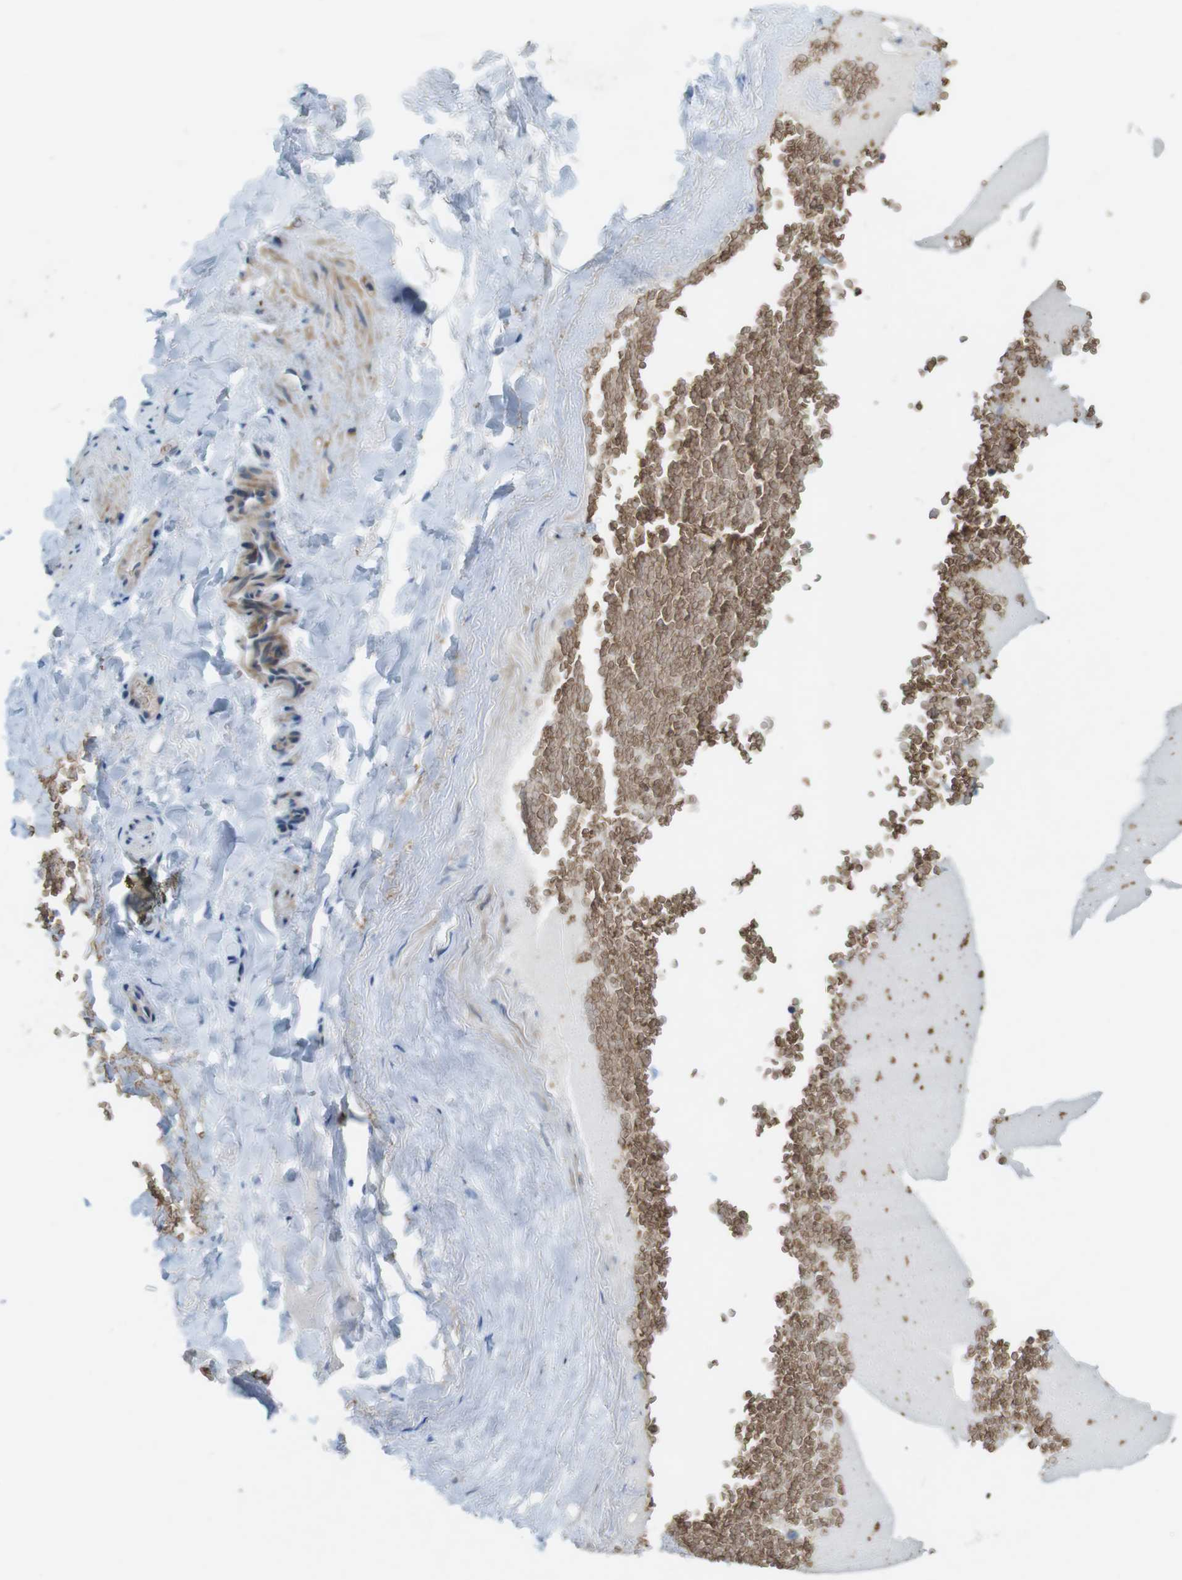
{"staining": {"intensity": "negative", "quantity": "none", "location": "none"}, "tissue": "adipose tissue", "cell_type": "Adipocytes", "image_type": "normal", "snomed": [{"axis": "morphology", "description": "Normal tissue, NOS"}, {"axis": "topography", "description": "Peripheral nerve tissue"}], "caption": "Adipose tissue was stained to show a protein in brown. There is no significant positivity in adipocytes. The staining is performed using DAB (3,3'-diaminobenzidine) brown chromogen with nuclei counter-stained in using hematoxylin.", "gene": "TYW1", "patient": {"sex": "male", "age": 70}}